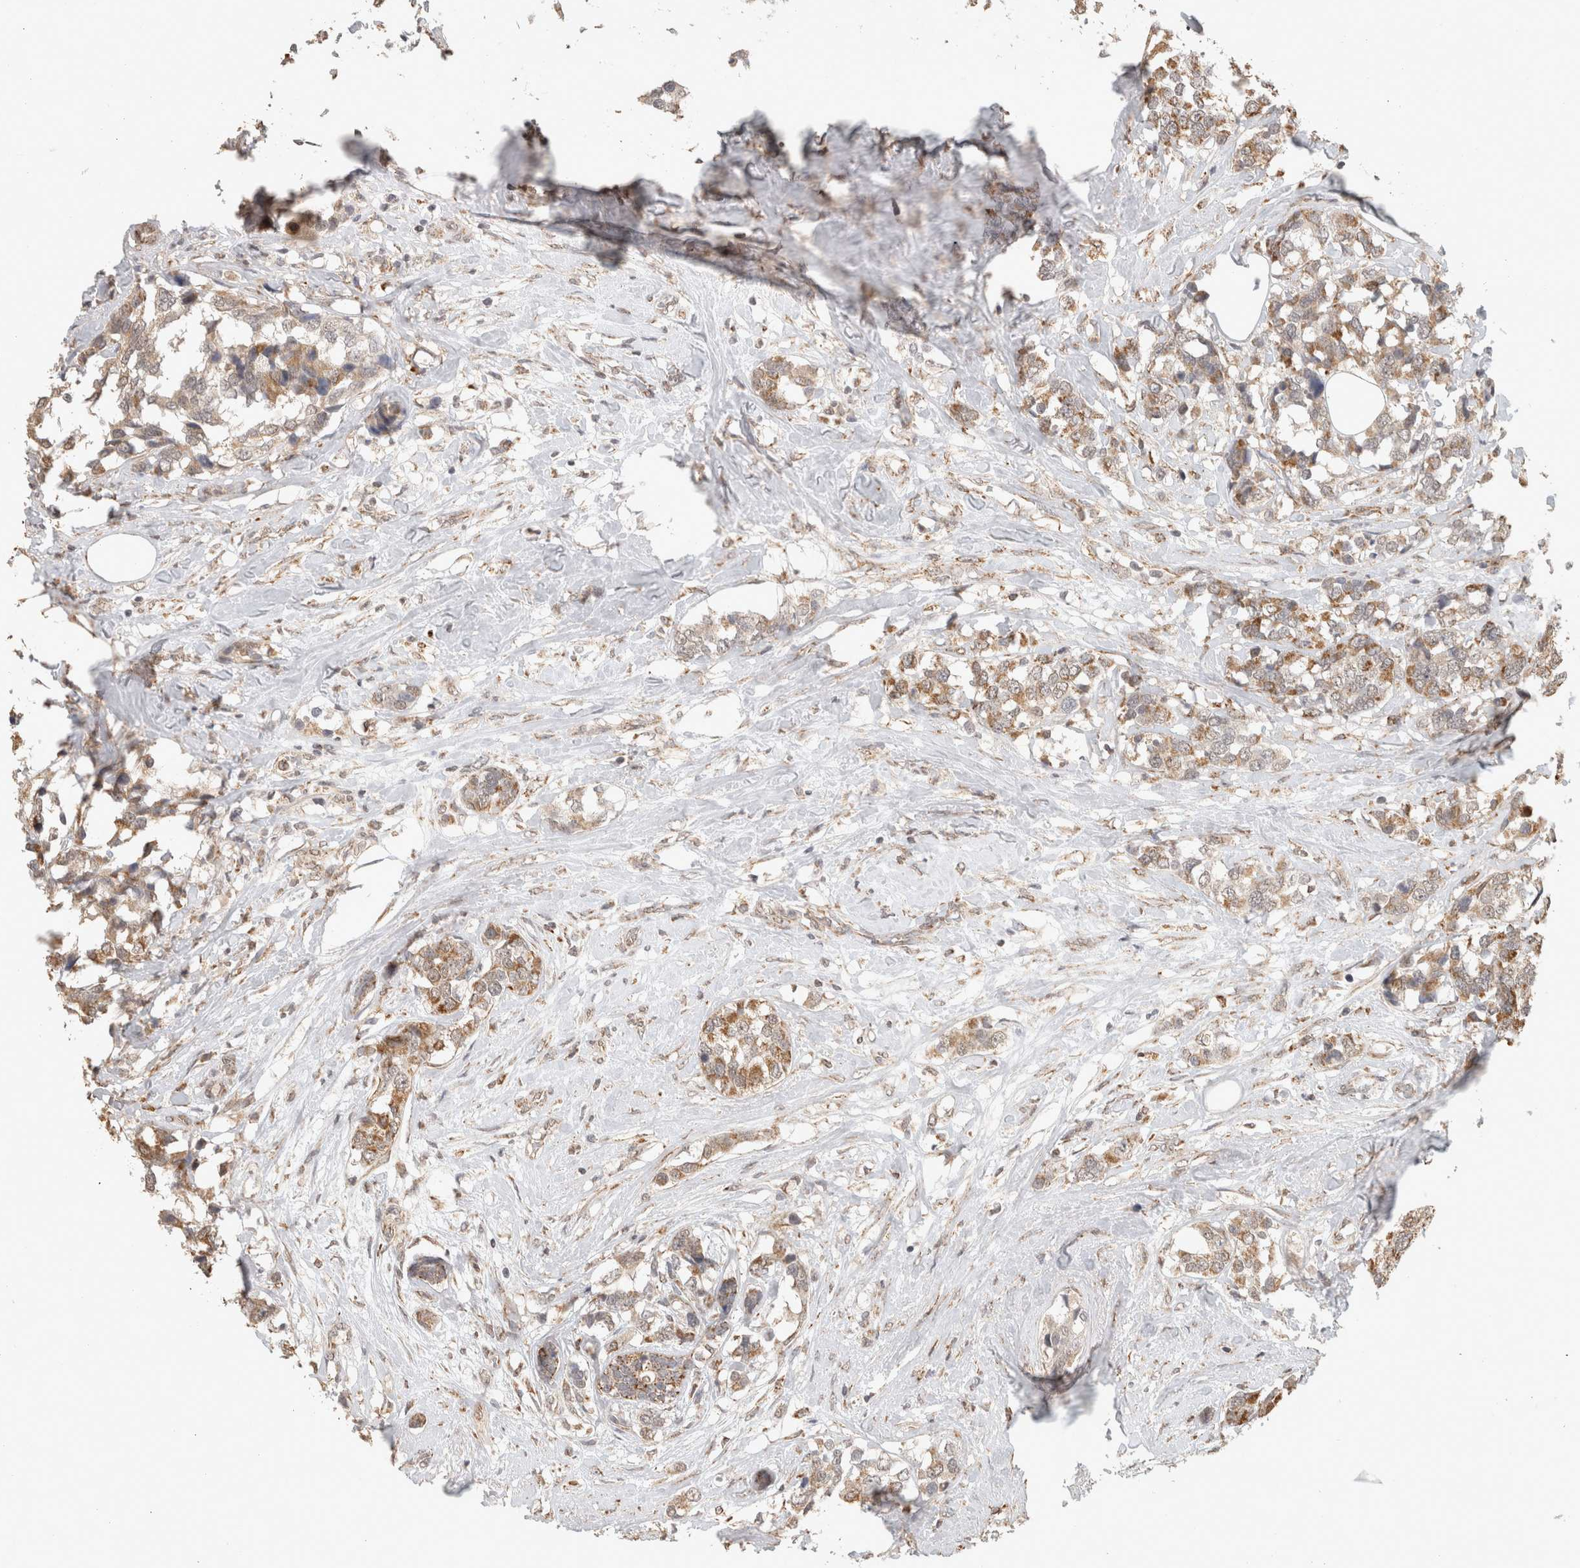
{"staining": {"intensity": "moderate", "quantity": "25%-75%", "location": "cytoplasmic/membranous"}, "tissue": "breast cancer", "cell_type": "Tumor cells", "image_type": "cancer", "snomed": [{"axis": "morphology", "description": "Lobular carcinoma"}, {"axis": "topography", "description": "Breast"}], "caption": "Human lobular carcinoma (breast) stained for a protein (brown) displays moderate cytoplasmic/membranous positive expression in approximately 25%-75% of tumor cells.", "gene": "BNIP3L", "patient": {"sex": "female", "age": 59}}